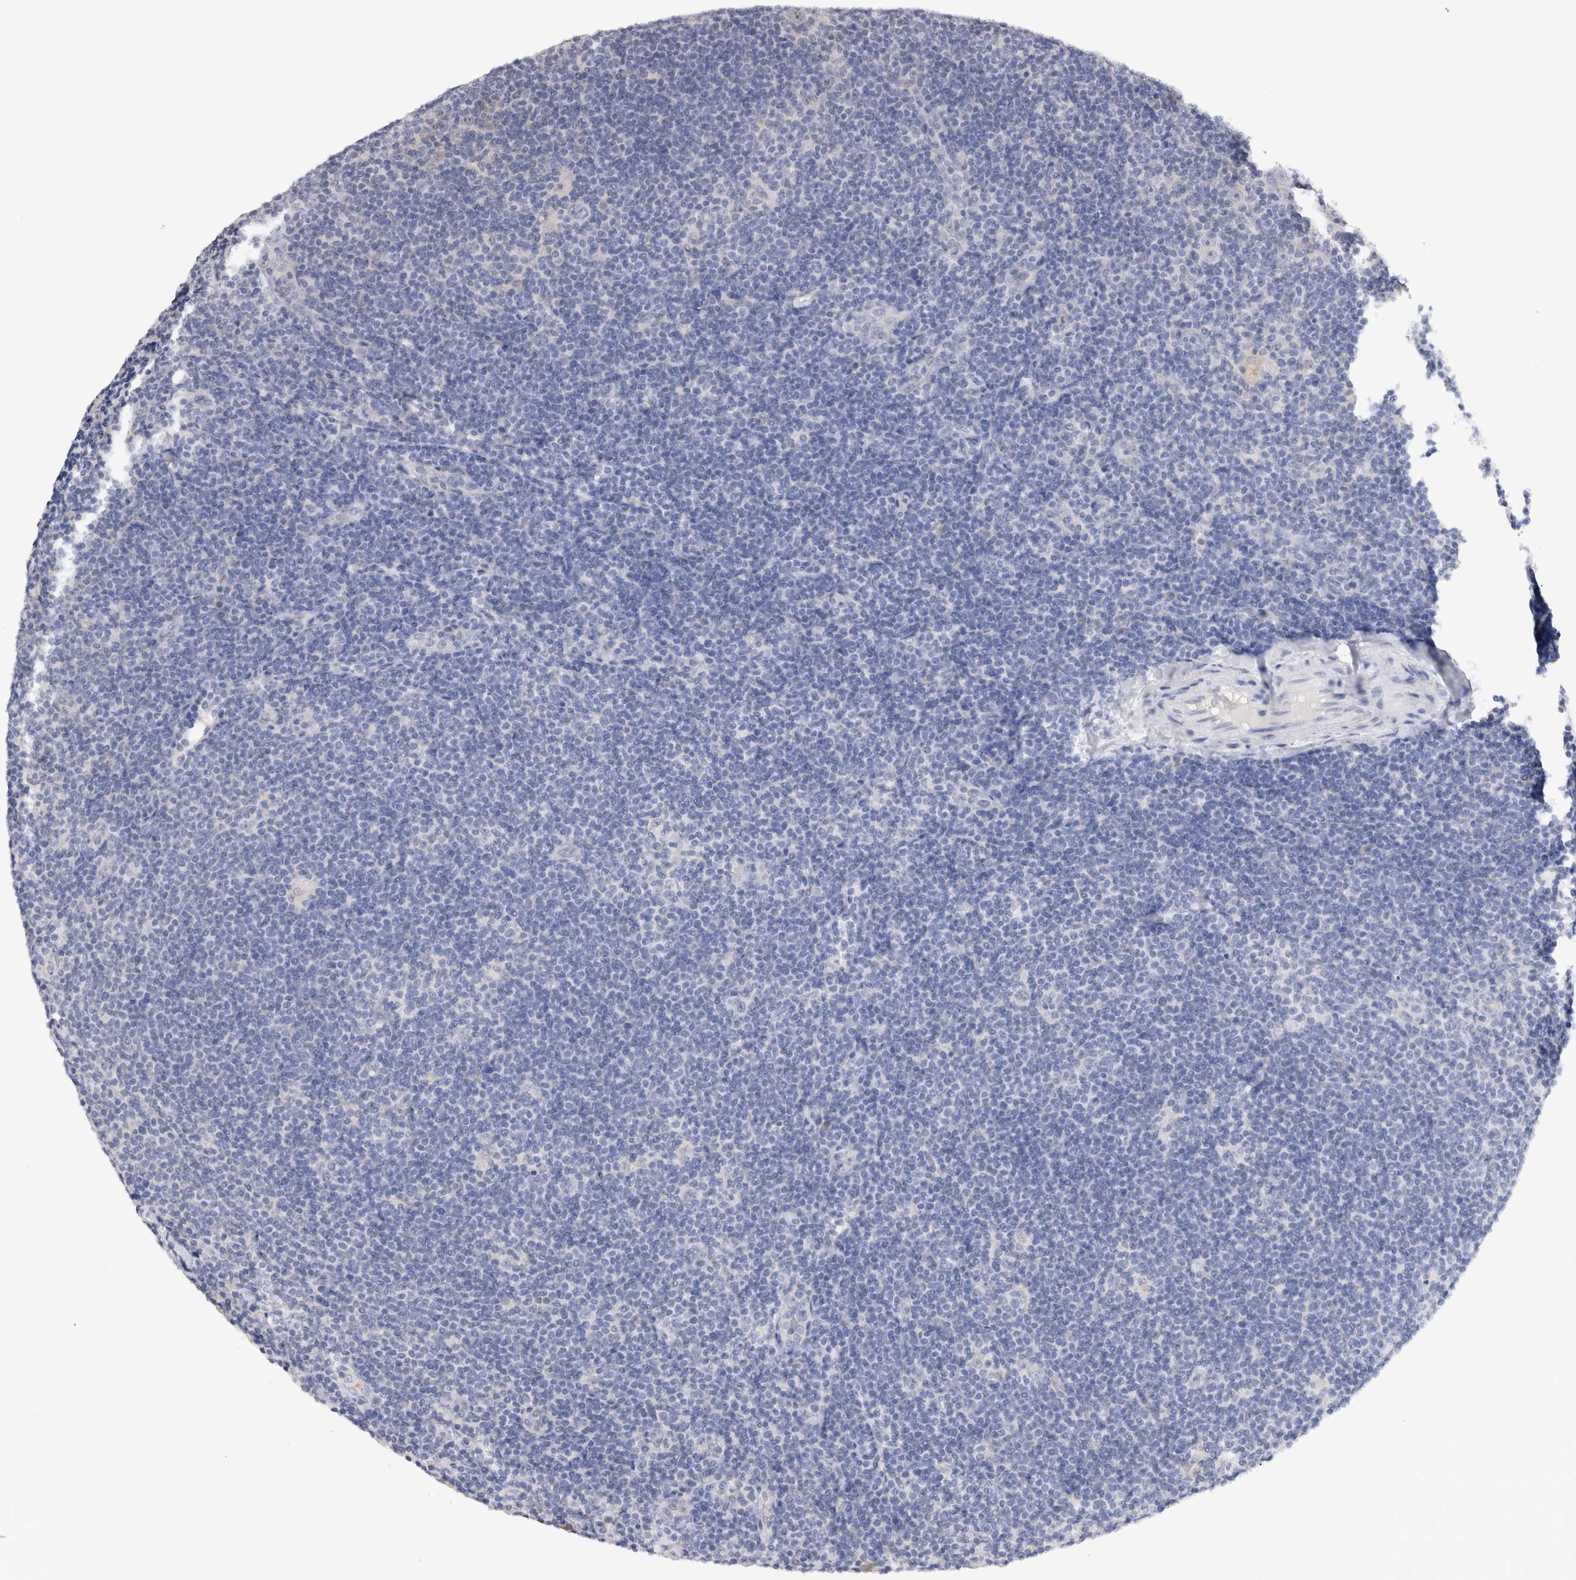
{"staining": {"intensity": "negative", "quantity": "none", "location": "none"}, "tissue": "lymphoma", "cell_type": "Tumor cells", "image_type": "cancer", "snomed": [{"axis": "morphology", "description": "Hodgkin's disease, NOS"}, {"axis": "topography", "description": "Lymph node"}], "caption": "Image shows no significant protein positivity in tumor cells of lymphoma.", "gene": "VSIG4", "patient": {"sex": "female", "age": 57}}